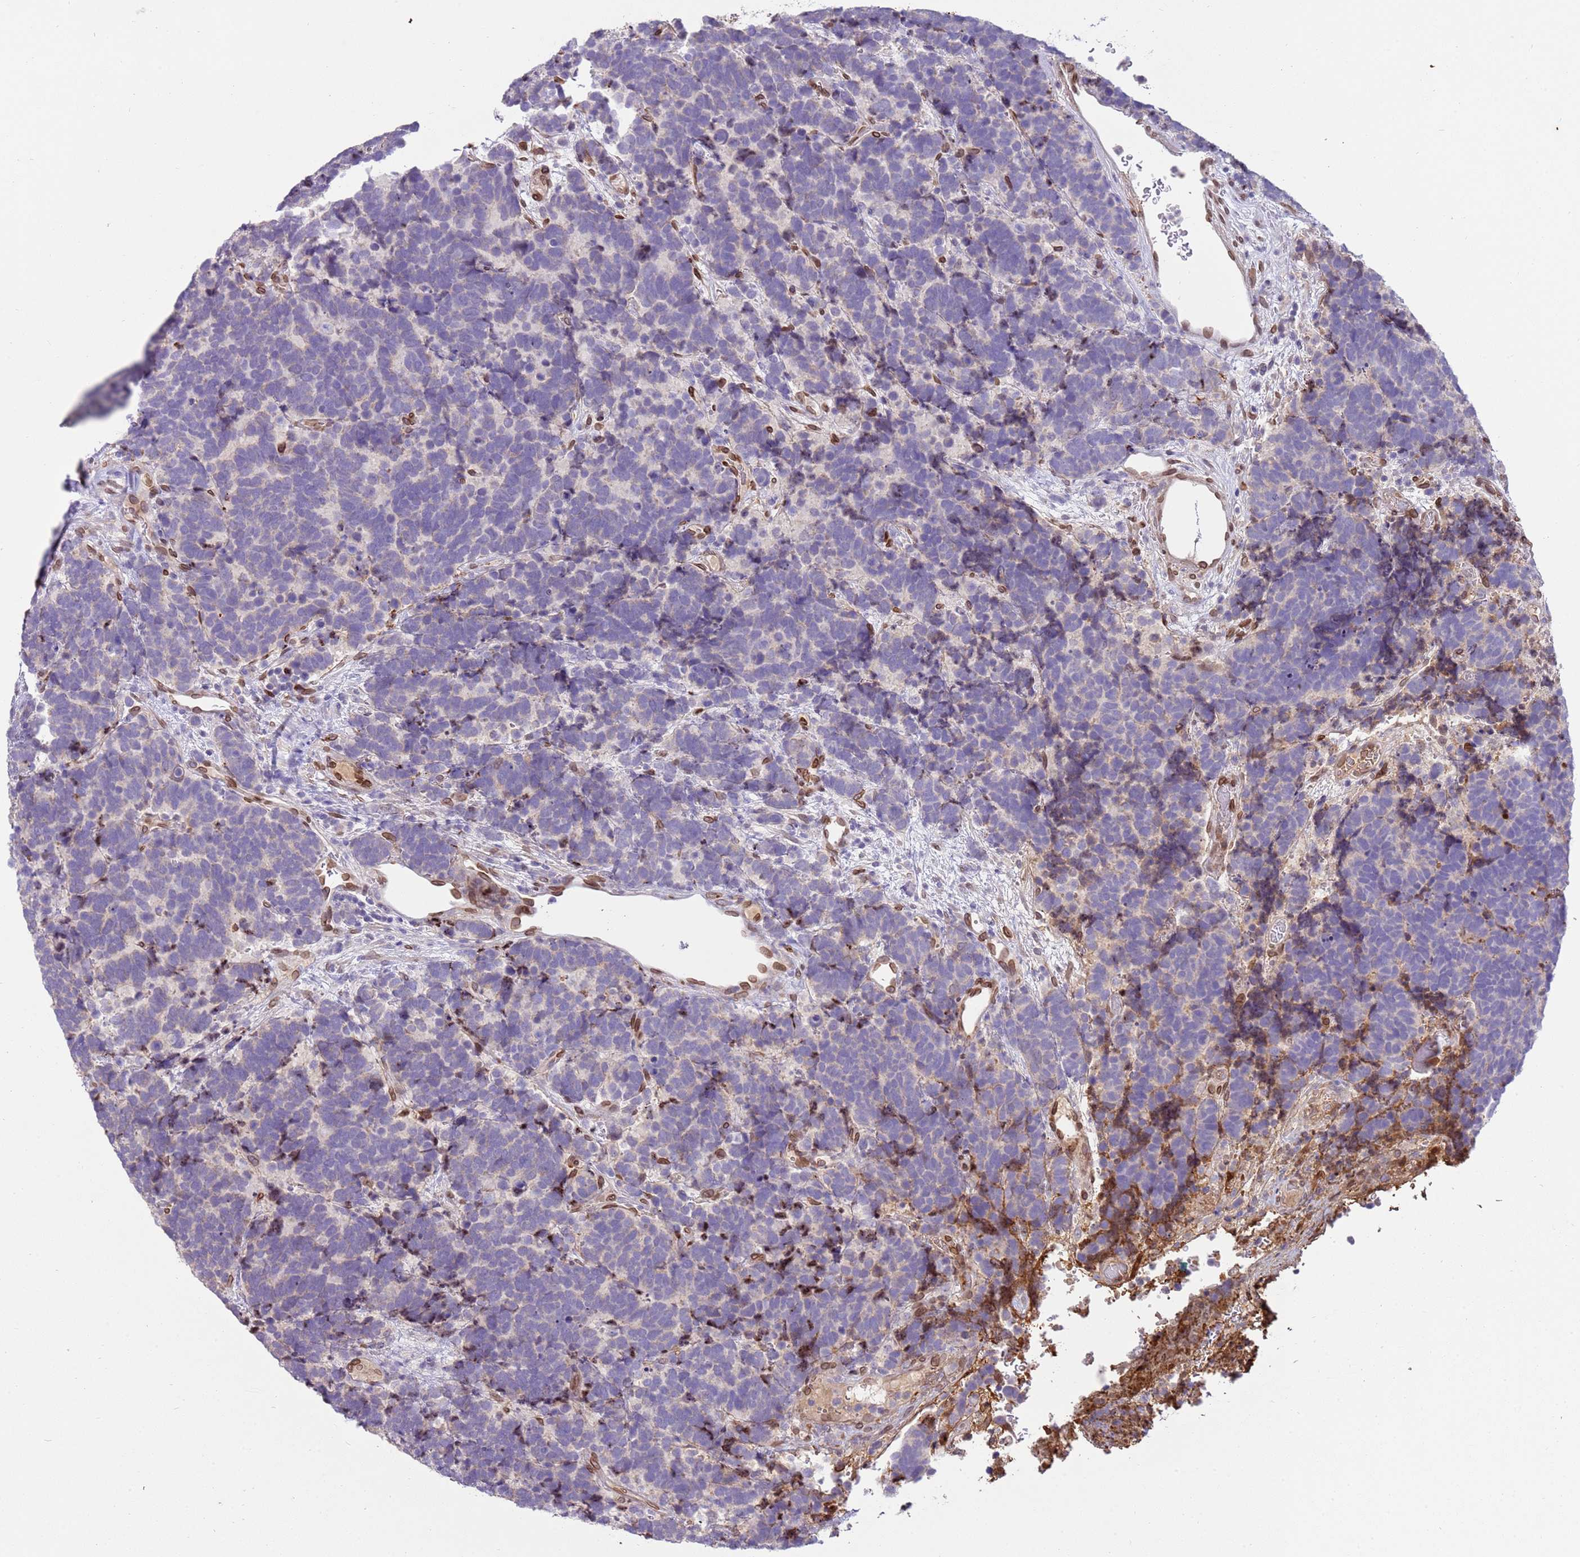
{"staining": {"intensity": "negative", "quantity": "none", "location": "none"}, "tissue": "carcinoid", "cell_type": "Tumor cells", "image_type": "cancer", "snomed": [{"axis": "morphology", "description": "Carcinoma, NOS"}, {"axis": "morphology", "description": "Carcinoid, malignant, NOS"}, {"axis": "topography", "description": "Urinary bladder"}], "caption": "A photomicrograph of human carcinoid is negative for staining in tumor cells.", "gene": "TMEM47", "patient": {"sex": "male", "age": 57}}